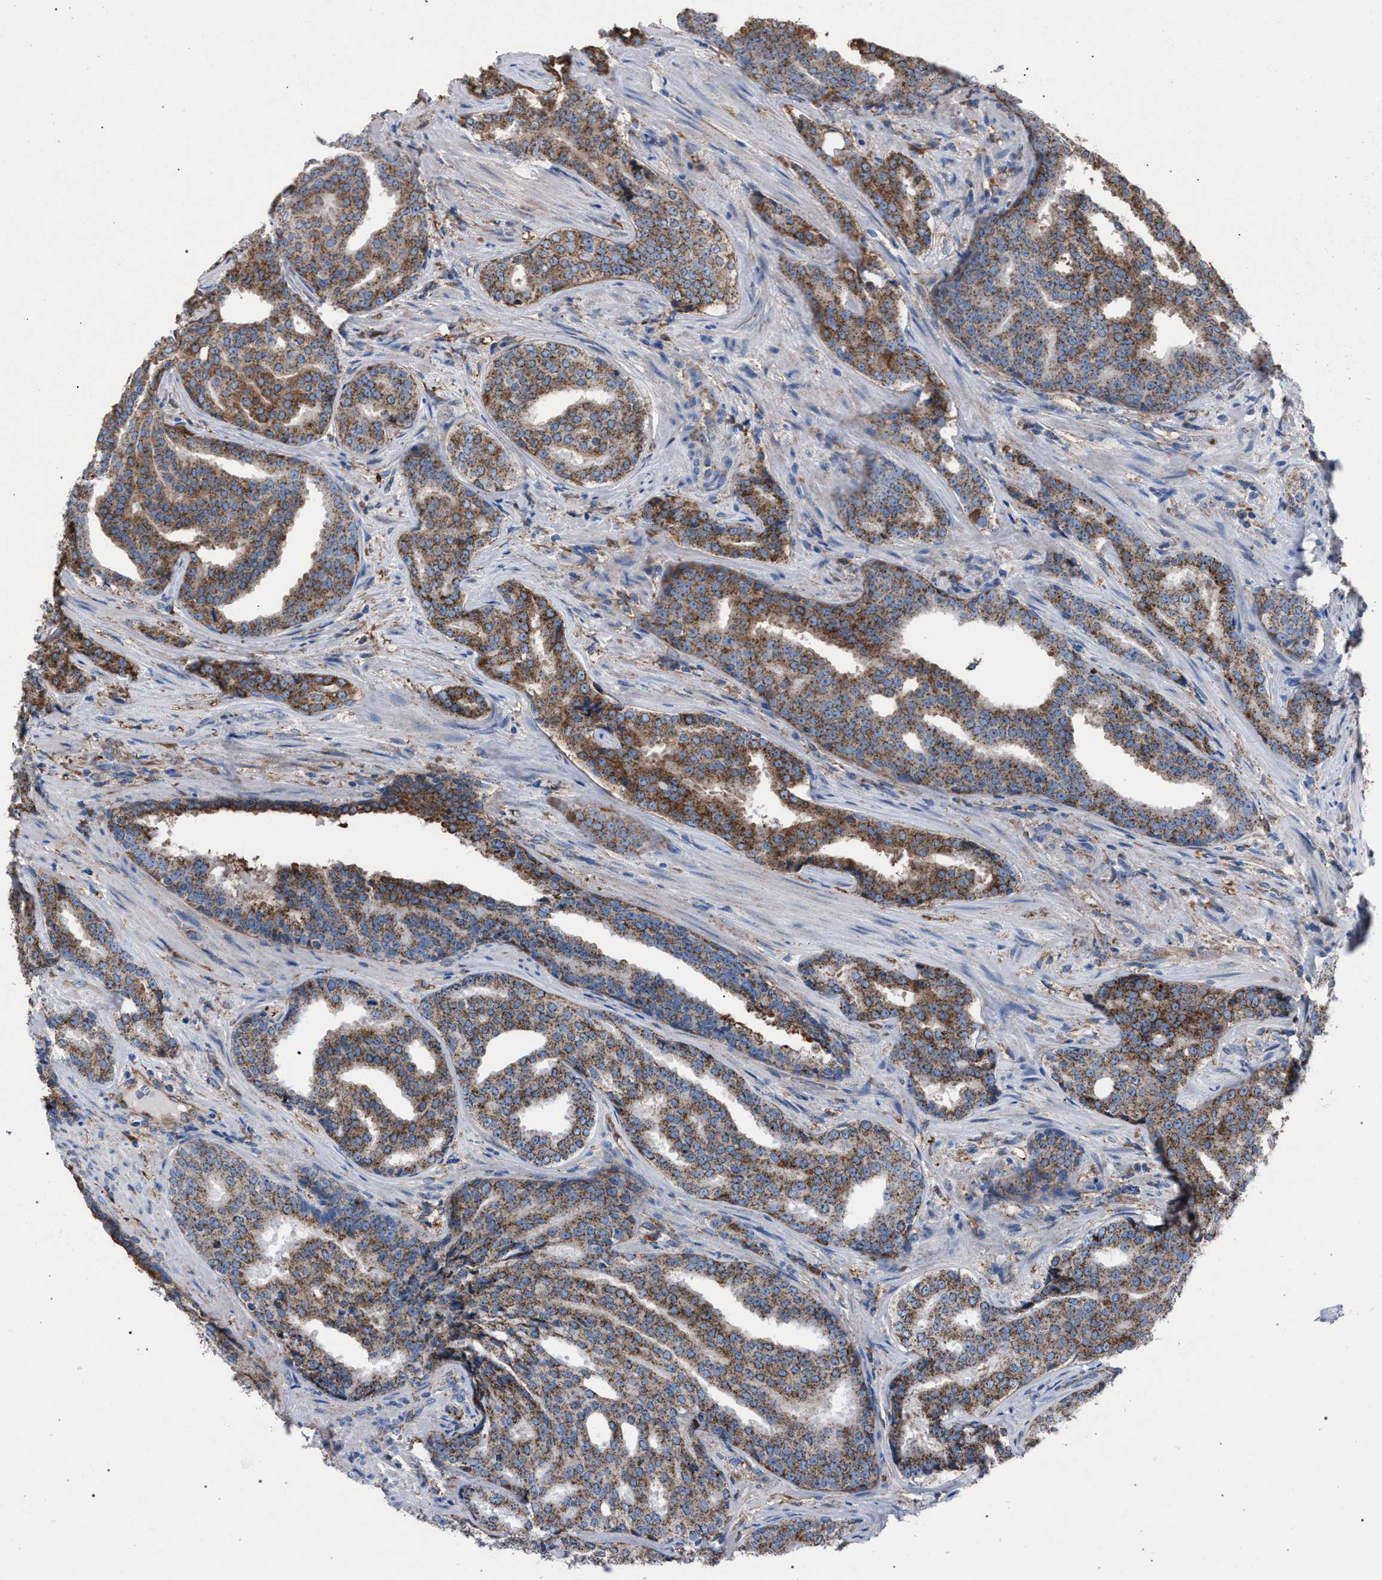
{"staining": {"intensity": "moderate", "quantity": ">75%", "location": "cytoplasmic/membranous"}, "tissue": "prostate cancer", "cell_type": "Tumor cells", "image_type": "cancer", "snomed": [{"axis": "morphology", "description": "Adenocarcinoma, High grade"}, {"axis": "topography", "description": "Prostate"}], "caption": "Human prostate cancer (high-grade adenocarcinoma) stained with a protein marker shows moderate staining in tumor cells.", "gene": "HSD17B4", "patient": {"sex": "male", "age": 71}}